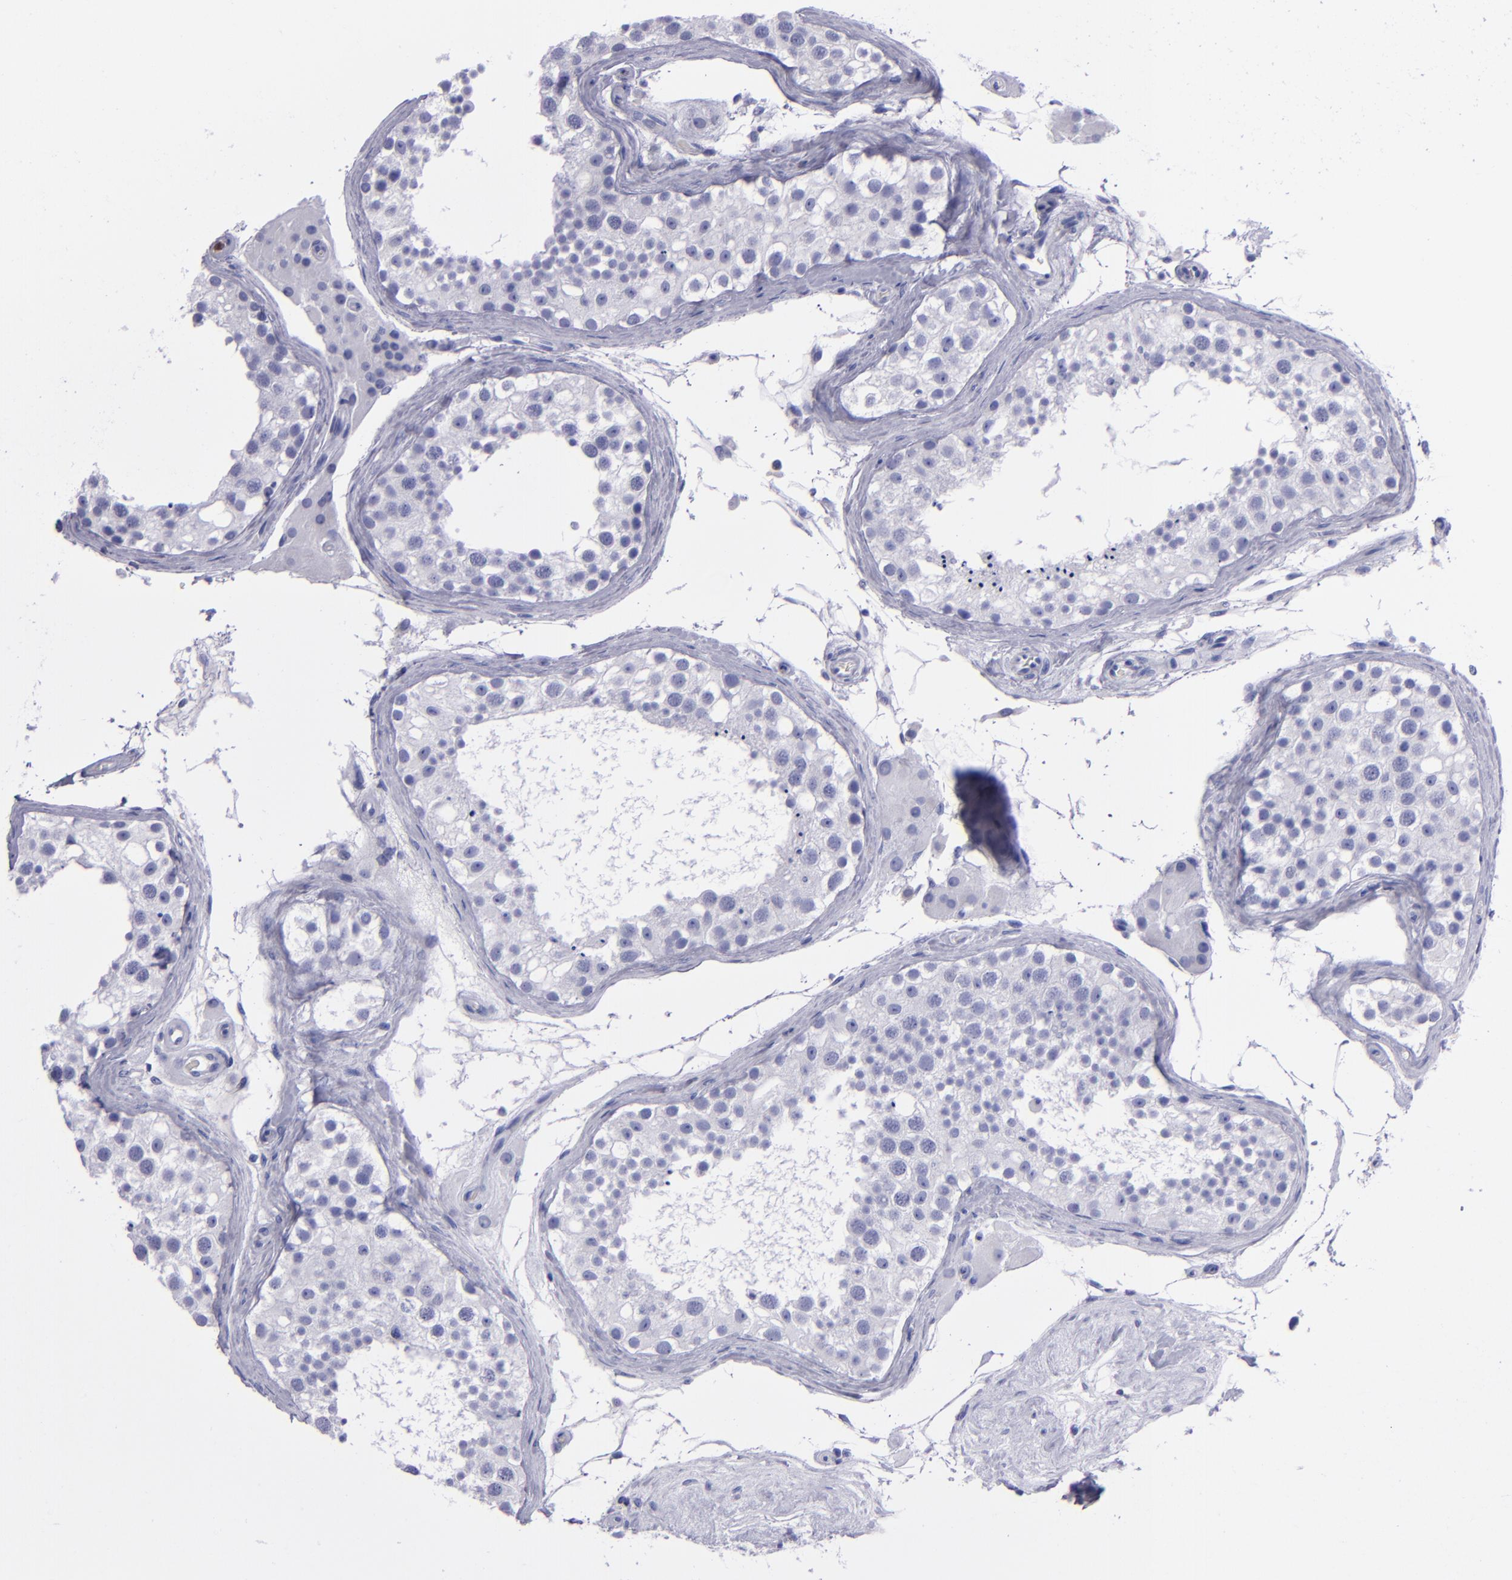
{"staining": {"intensity": "negative", "quantity": "none", "location": "none"}, "tissue": "testis", "cell_type": "Cells in seminiferous ducts", "image_type": "normal", "snomed": [{"axis": "morphology", "description": "Normal tissue, NOS"}, {"axis": "topography", "description": "Testis"}], "caption": "There is no significant positivity in cells in seminiferous ducts of testis. Nuclei are stained in blue.", "gene": "CR1", "patient": {"sex": "male", "age": 68}}